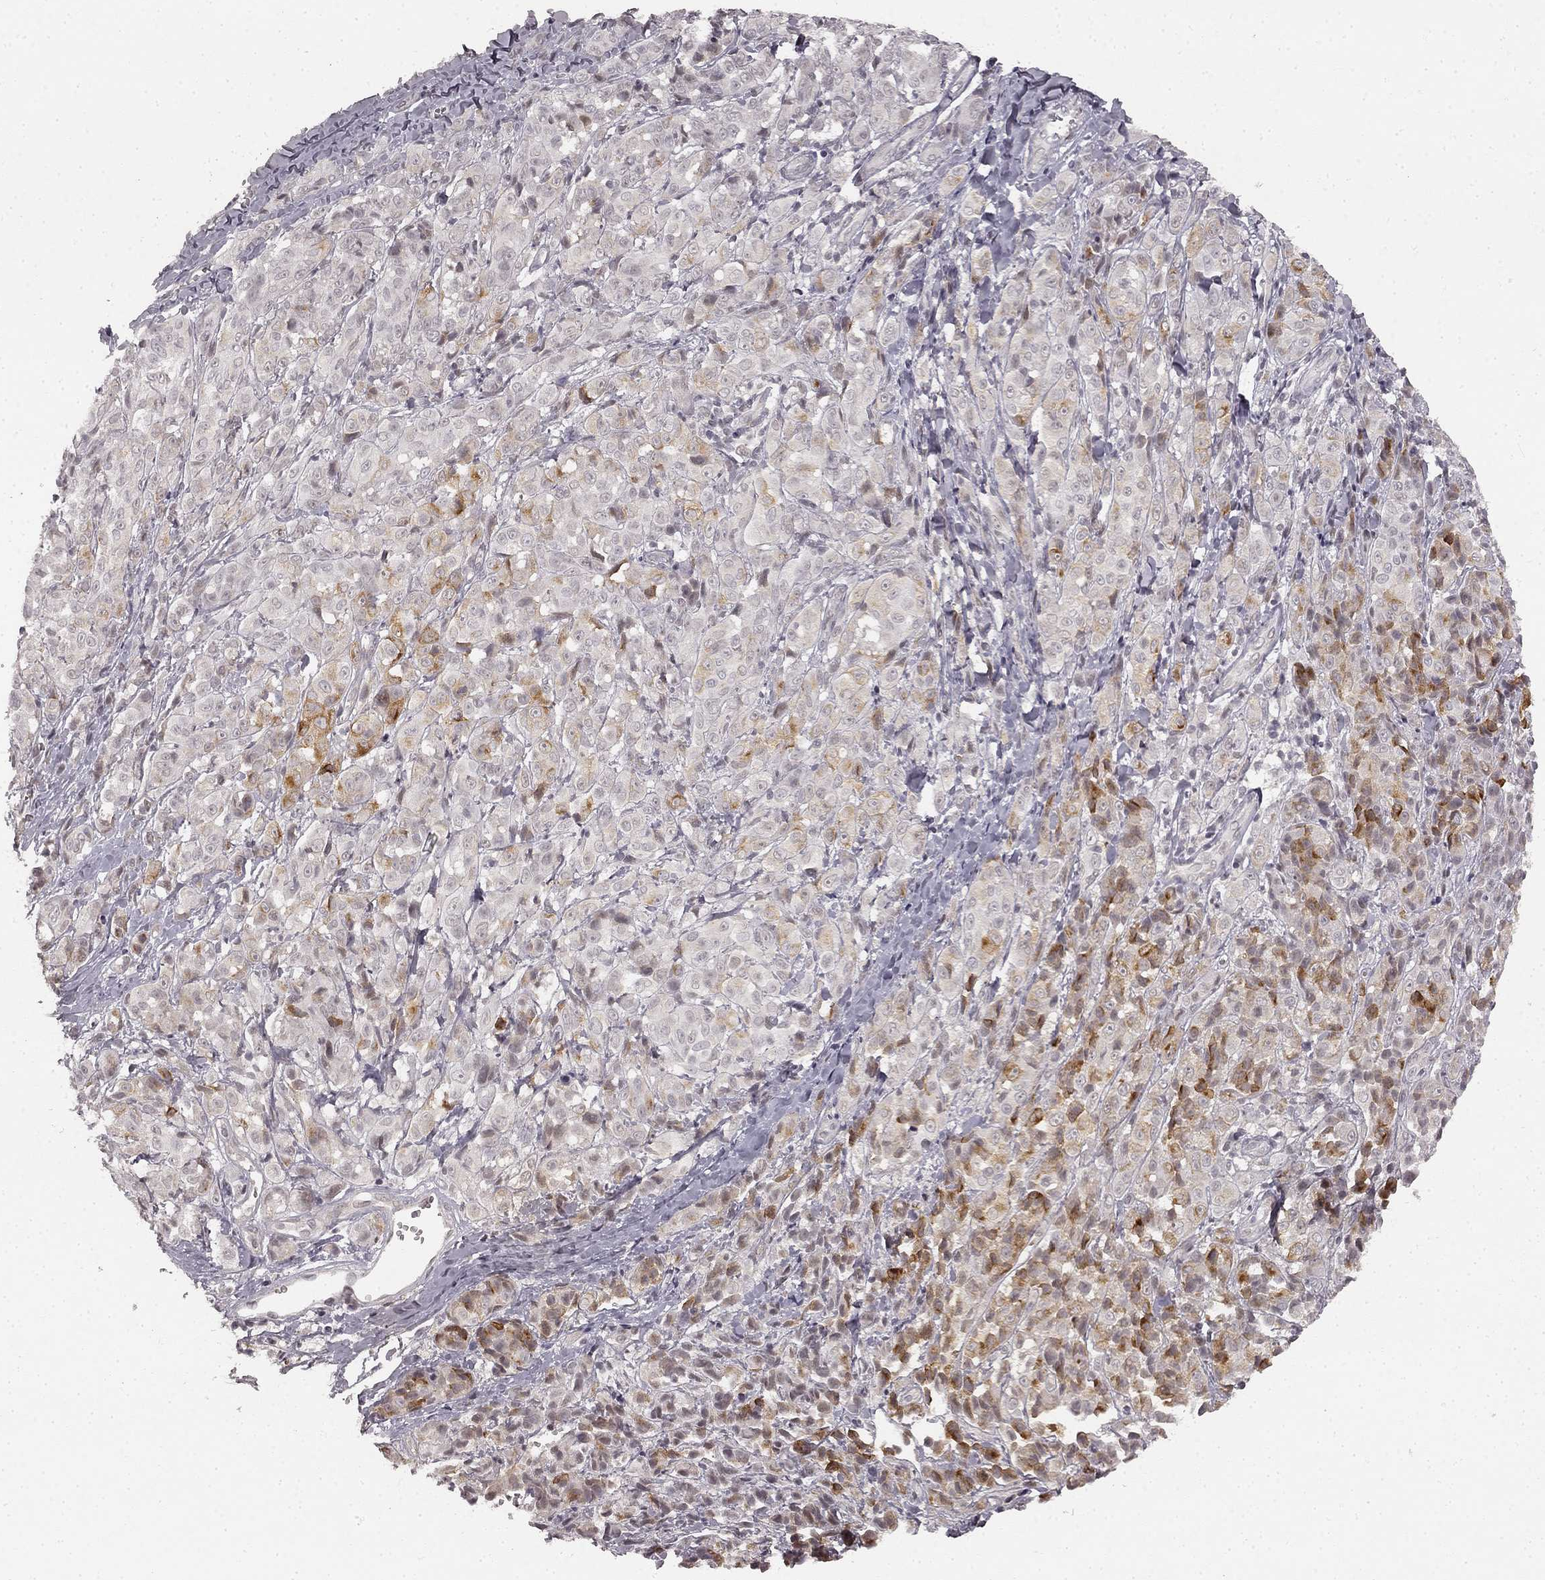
{"staining": {"intensity": "negative", "quantity": "none", "location": "none"}, "tissue": "melanoma", "cell_type": "Tumor cells", "image_type": "cancer", "snomed": [{"axis": "morphology", "description": "Malignant melanoma, NOS"}, {"axis": "topography", "description": "Skin"}], "caption": "Malignant melanoma stained for a protein using immunohistochemistry exhibits no staining tumor cells.", "gene": "HCN4", "patient": {"sex": "male", "age": 89}}